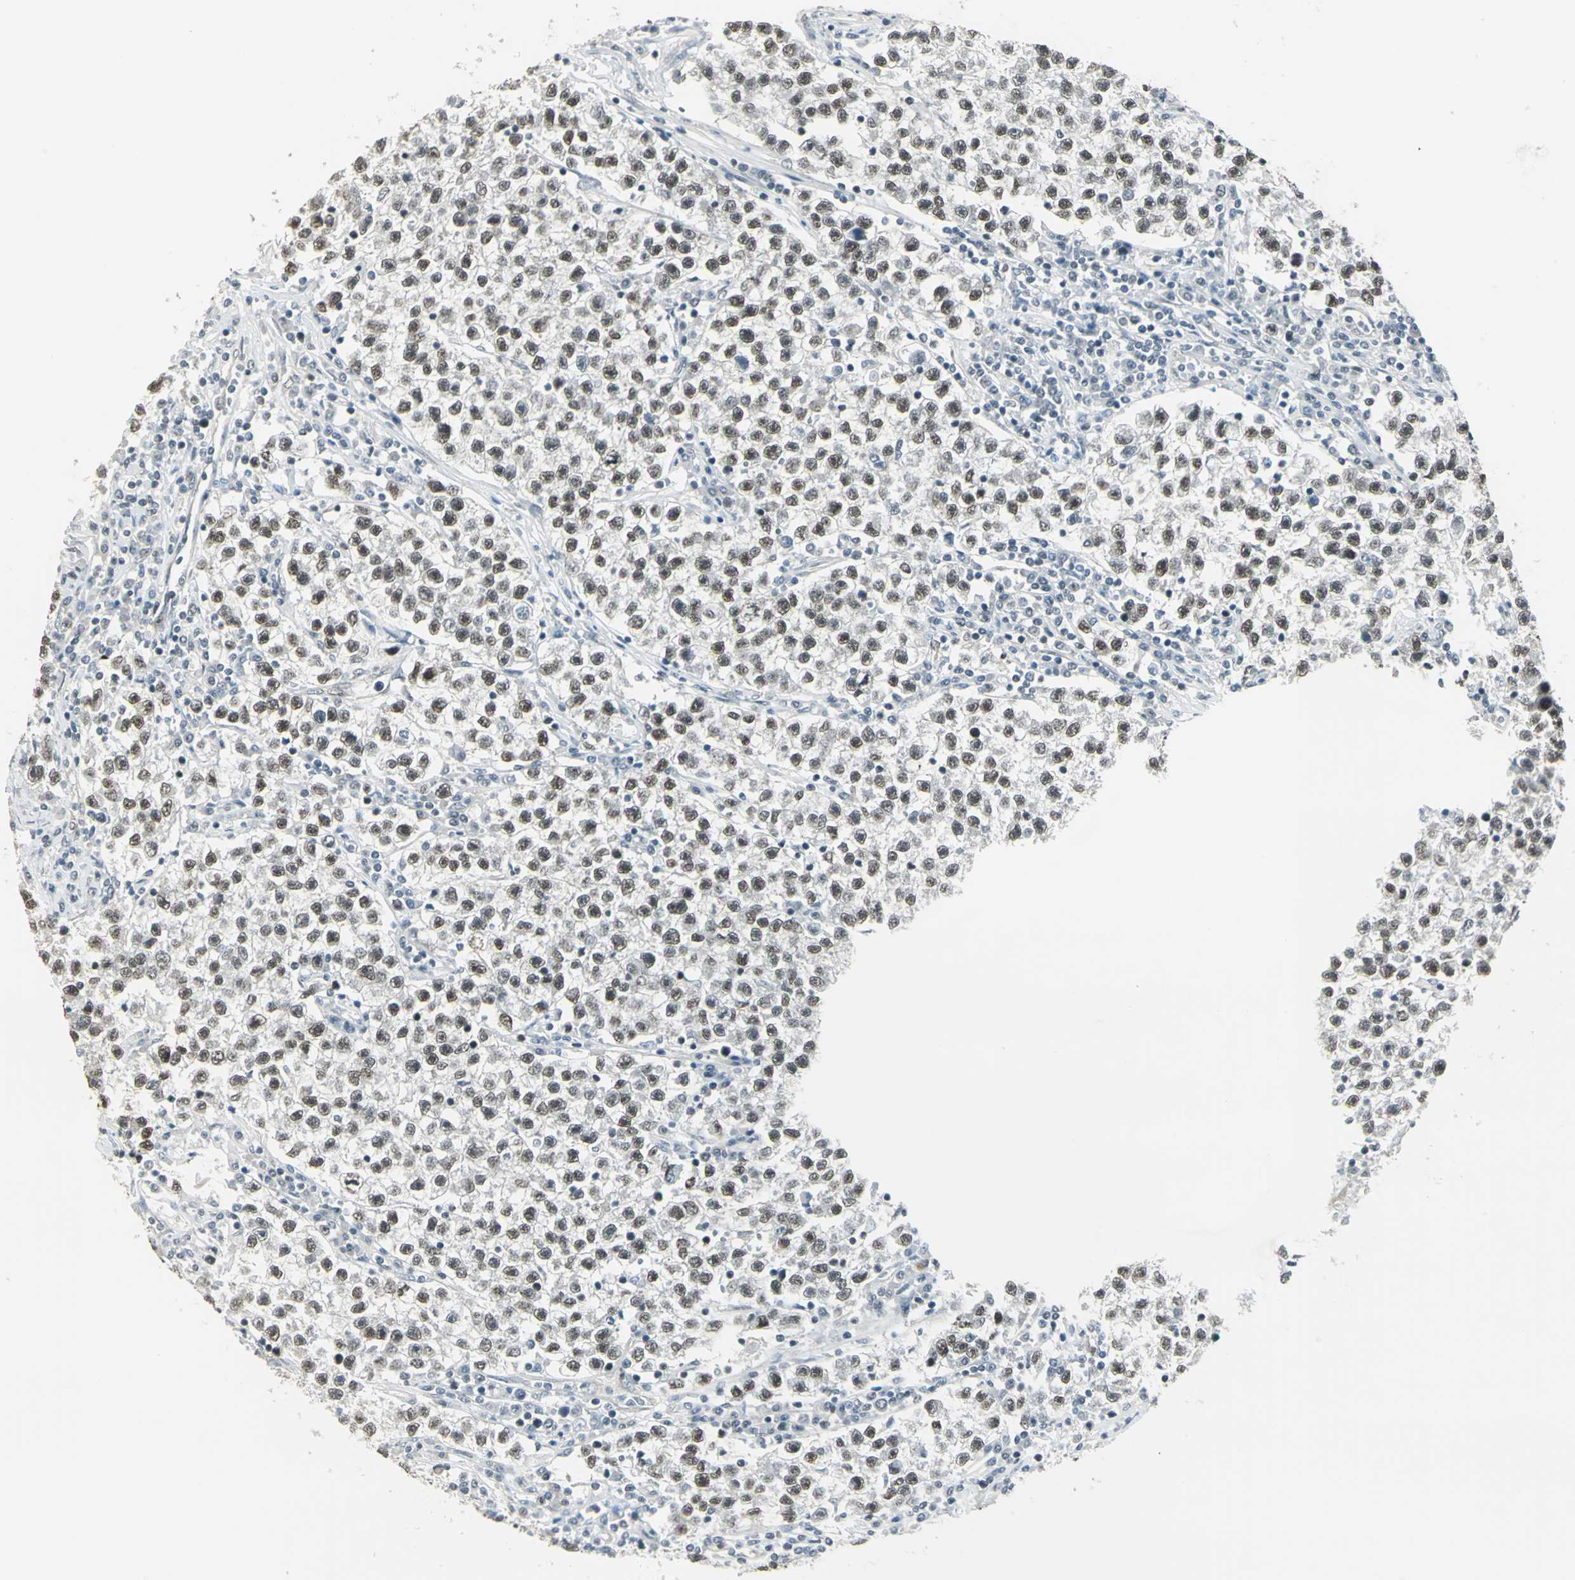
{"staining": {"intensity": "moderate", "quantity": ">75%", "location": "nuclear"}, "tissue": "testis cancer", "cell_type": "Tumor cells", "image_type": "cancer", "snomed": [{"axis": "morphology", "description": "Seminoma, NOS"}, {"axis": "topography", "description": "Testis"}], "caption": "A high-resolution histopathology image shows IHC staining of testis cancer, which shows moderate nuclear positivity in about >75% of tumor cells.", "gene": "ADNP", "patient": {"sex": "male", "age": 22}}